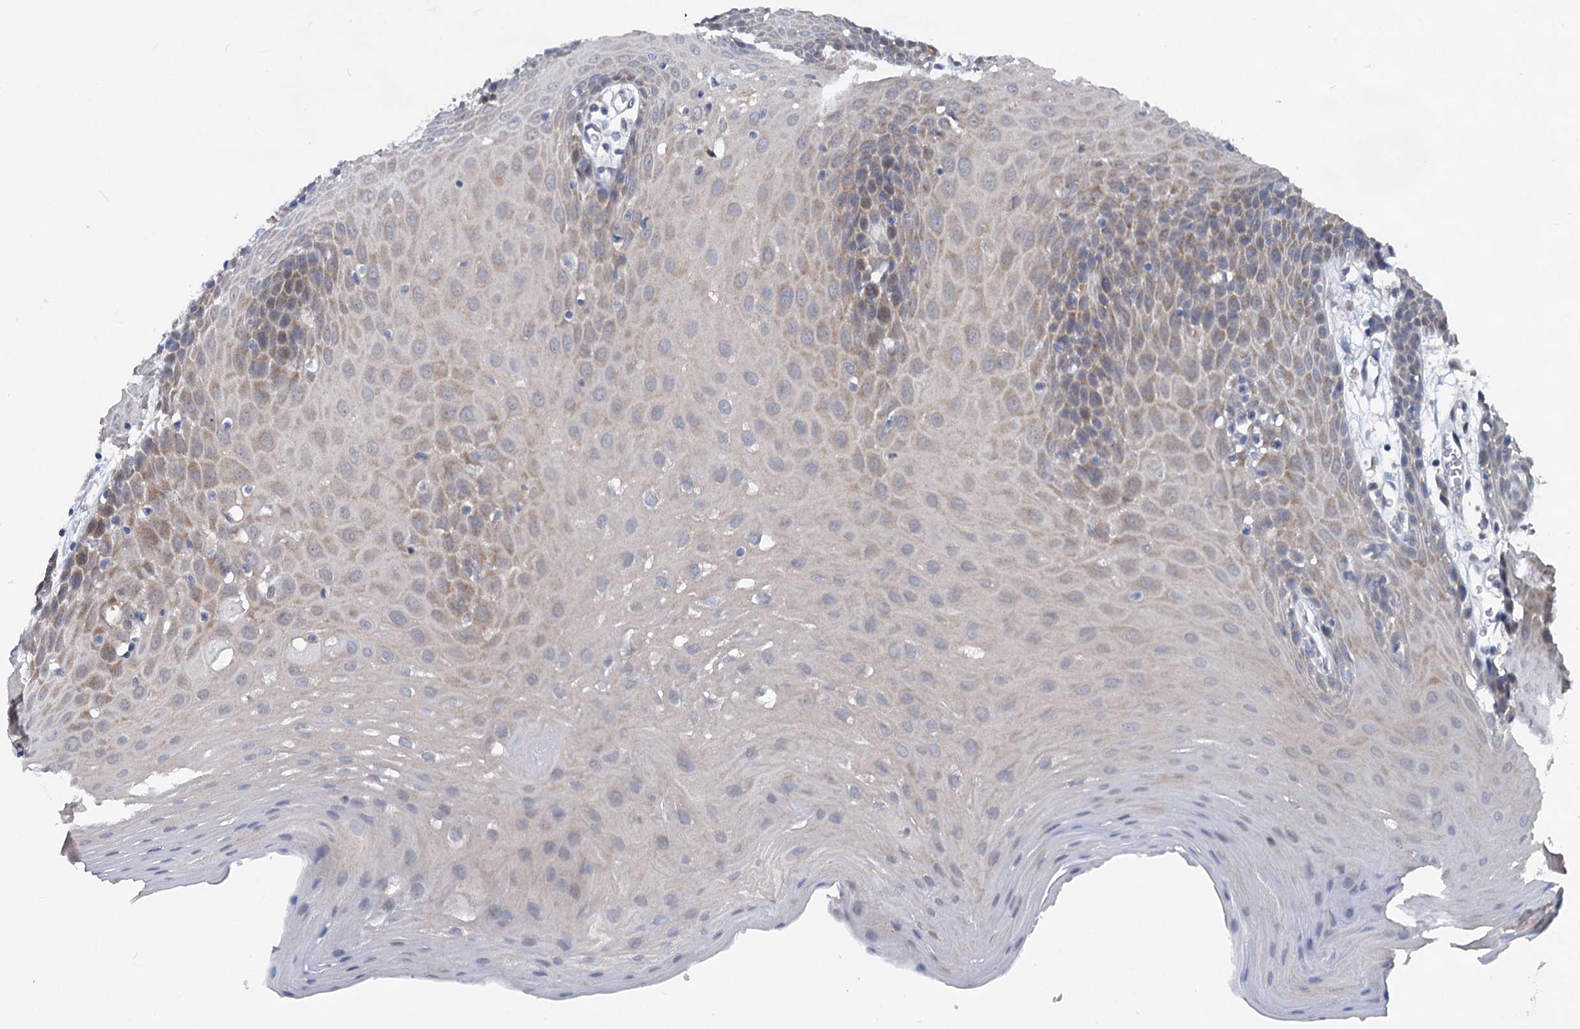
{"staining": {"intensity": "weak", "quantity": "25%-75%", "location": "cytoplasmic/membranous"}, "tissue": "oral mucosa", "cell_type": "Squamous epithelial cells", "image_type": "normal", "snomed": [{"axis": "morphology", "description": "Normal tissue, NOS"}, {"axis": "topography", "description": "Skeletal muscle"}, {"axis": "topography", "description": "Oral tissue"}, {"axis": "topography", "description": "Salivary gland"}, {"axis": "topography", "description": "Peripheral nerve tissue"}], "caption": "Benign oral mucosa was stained to show a protein in brown. There is low levels of weak cytoplasmic/membranous staining in approximately 25%-75% of squamous epithelial cells.", "gene": "CAPRIN2", "patient": {"sex": "male", "age": 54}}